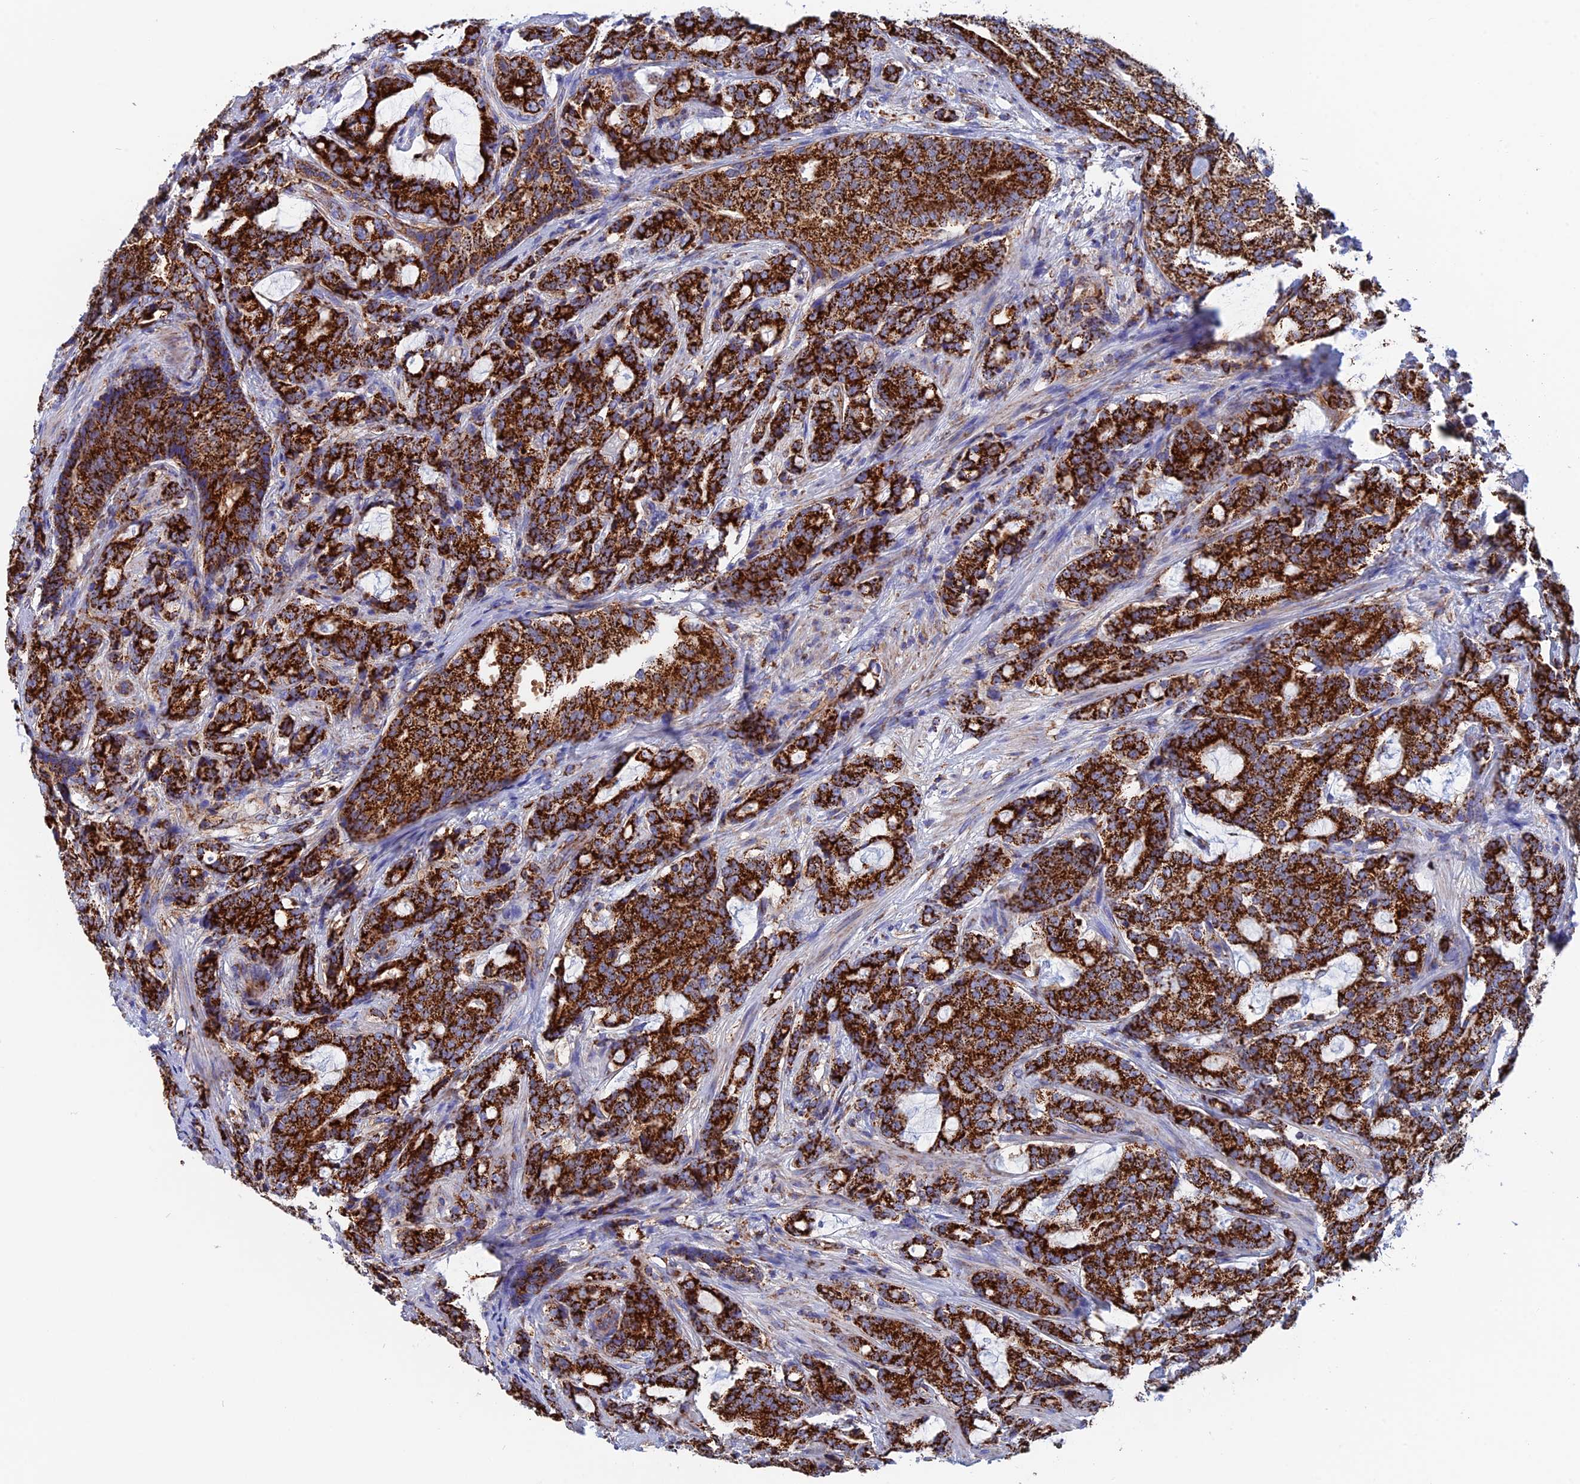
{"staining": {"intensity": "strong", "quantity": ">75%", "location": "cytoplasmic/membranous"}, "tissue": "prostate cancer", "cell_type": "Tumor cells", "image_type": "cancer", "snomed": [{"axis": "morphology", "description": "Adenocarcinoma, High grade"}, {"axis": "topography", "description": "Prostate"}], "caption": "About >75% of tumor cells in human prostate adenocarcinoma (high-grade) exhibit strong cytoplasmic/membranous protein staining as visualized by brown immunohistochemical staining.", "gene": "WDR83", "patient": {"sex": "male", "age": 67}}